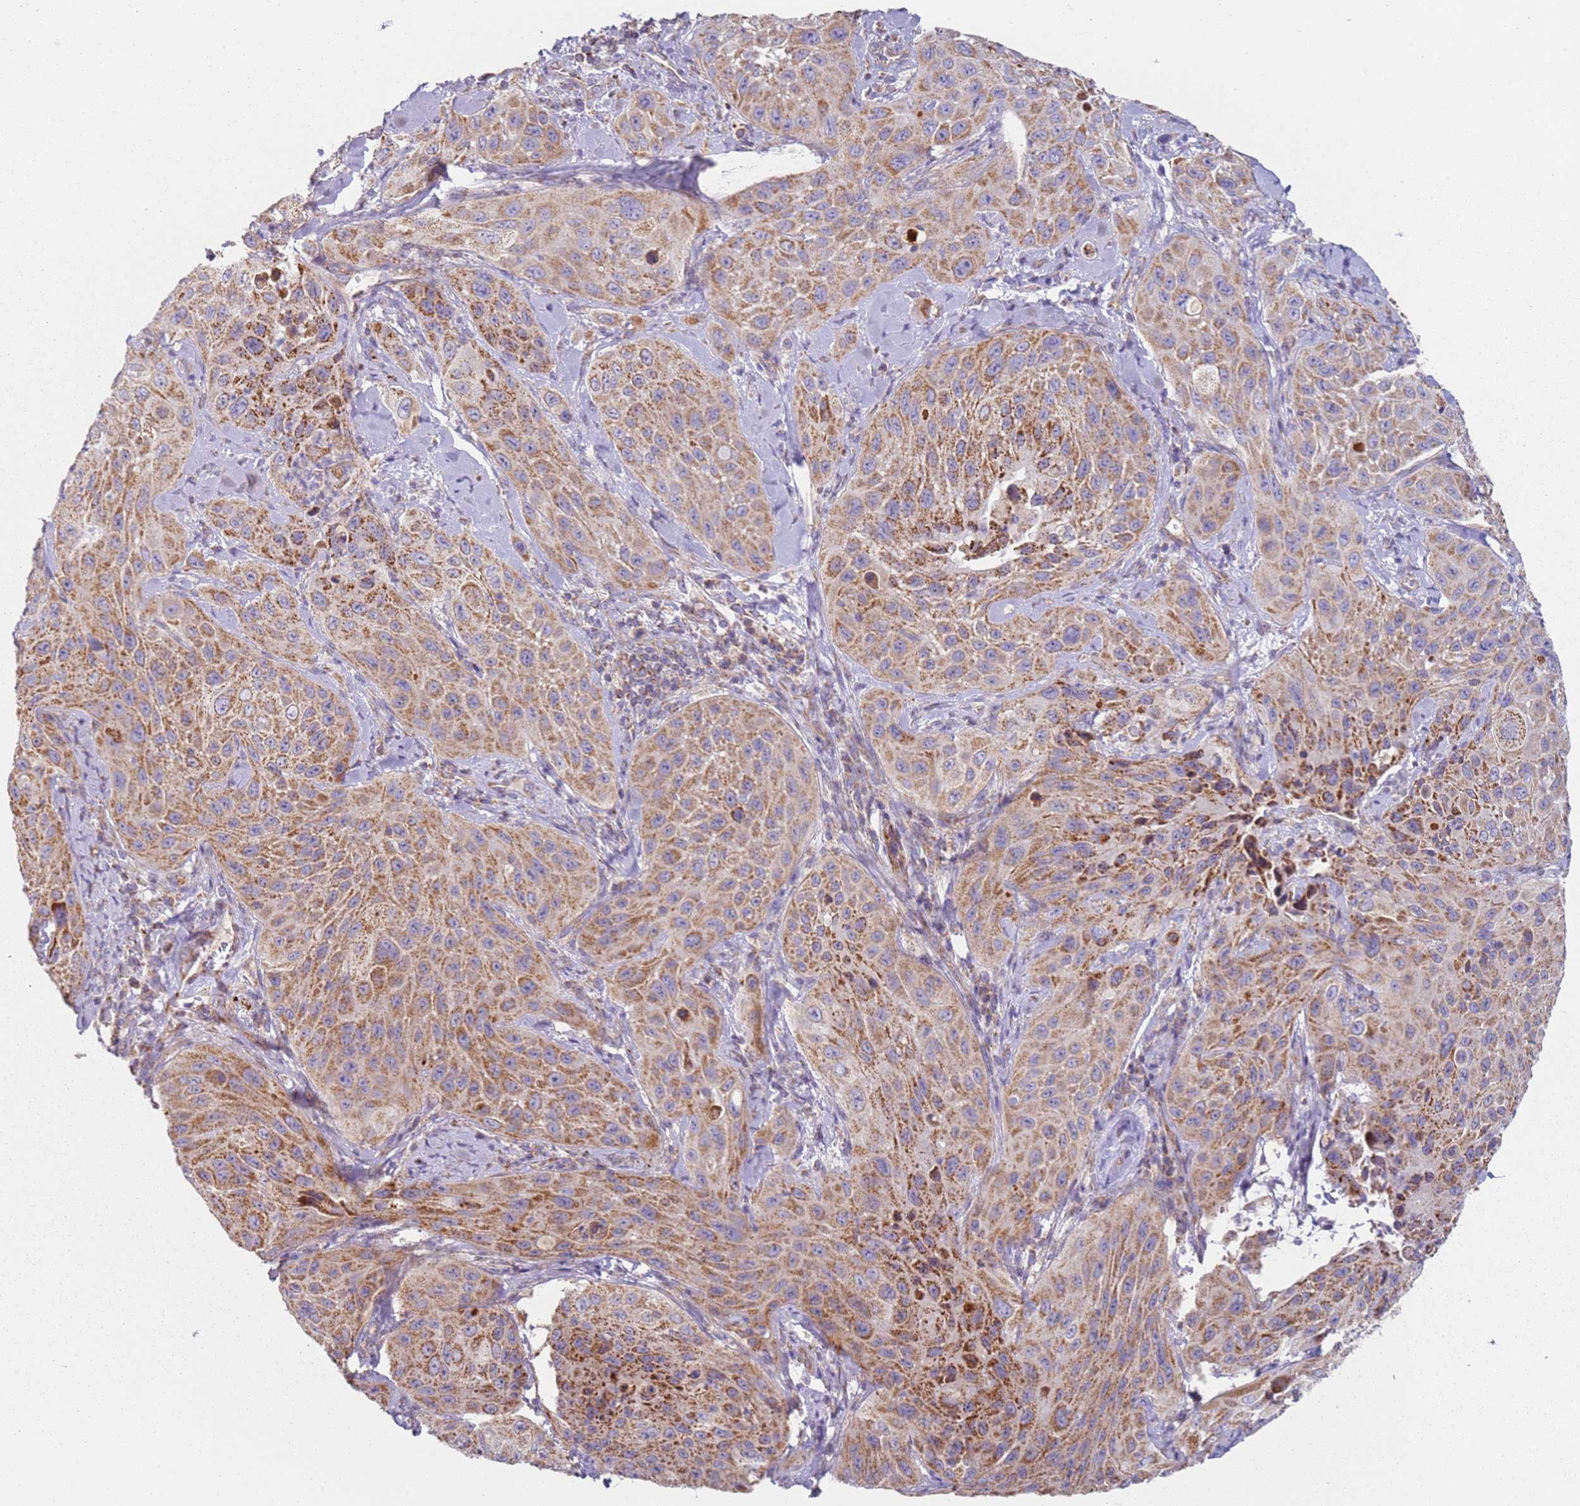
{"staining": {"intensity": "moderate", "quantity": ">75%", "location": "cytoplasmic/membranous"}, "tissue": "cervical cancer", "cell_type": "Tumor cells", "image_type": "cancer", "snomed": [{"axis": "morphology", "description": "Squamous cell carcinoma, NOS"}, {"axis": "topography", "description": "Cervix"}], "caption": "This histopathology image displays immunohistochemistry (IHC) staining of human cervical cancer (squamous cell carcinoma), with medium moderate cytoplasmic/membranous staining in about >75% of tumor cells.", "gene": "ALS2", "patient": {"sex": "female", "age": 42}}